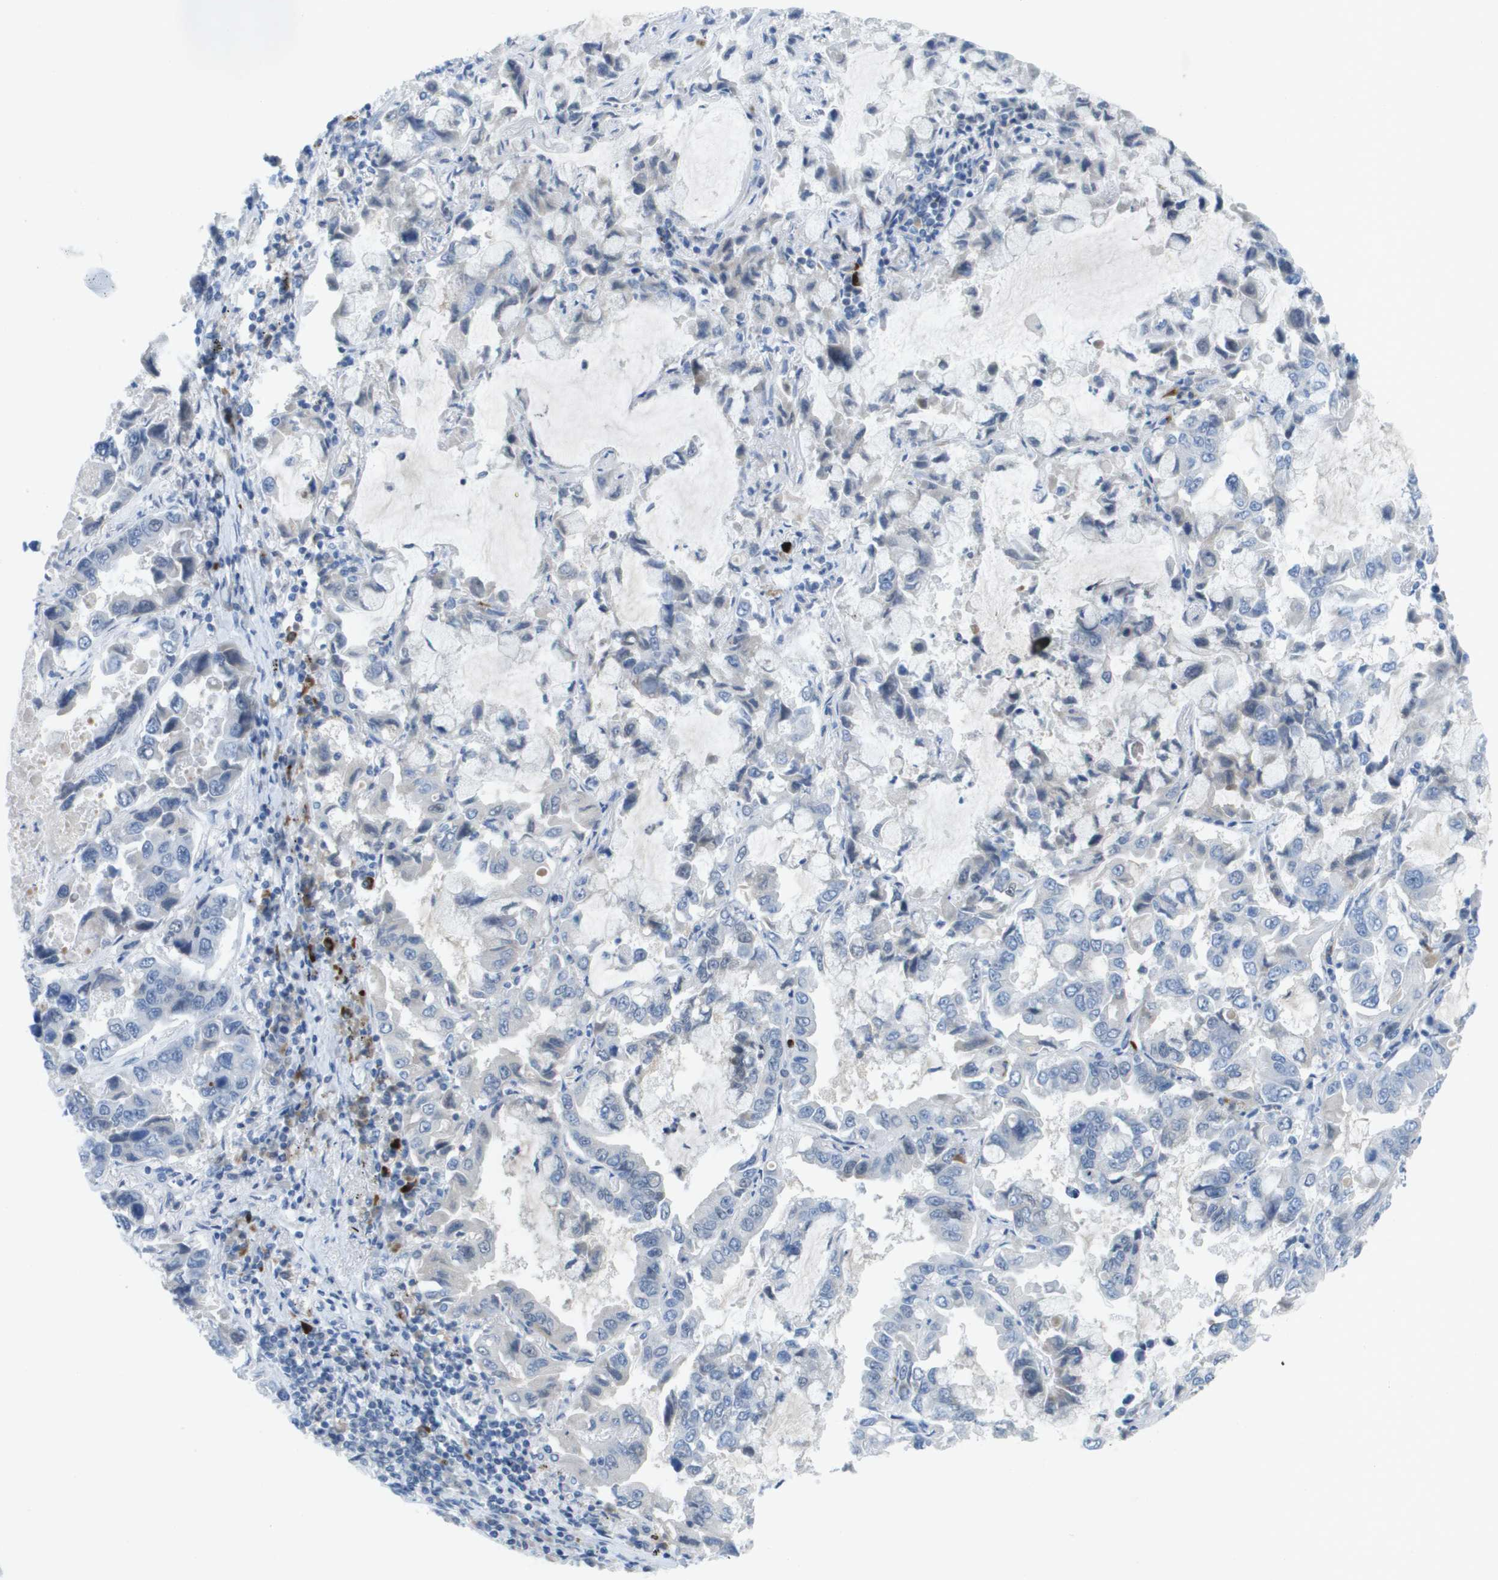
{"staining": {"intensity": "negative", "quantity": "none", "location": "none"}, "tissue": "lung cancer", "cell_type": "Tumor cells", "image_type": "cancer", "snomed": [{"axis": "morphology", "description": "Adenocarcinoma, NOS"}, {"axis": "topography", "description": "Lung"}], "caption": "The photomicrograph shows no staining of tumor cells in lung cancer.", "gene": "TP53RK", "patient": {"sex": "male", "age": 64}}